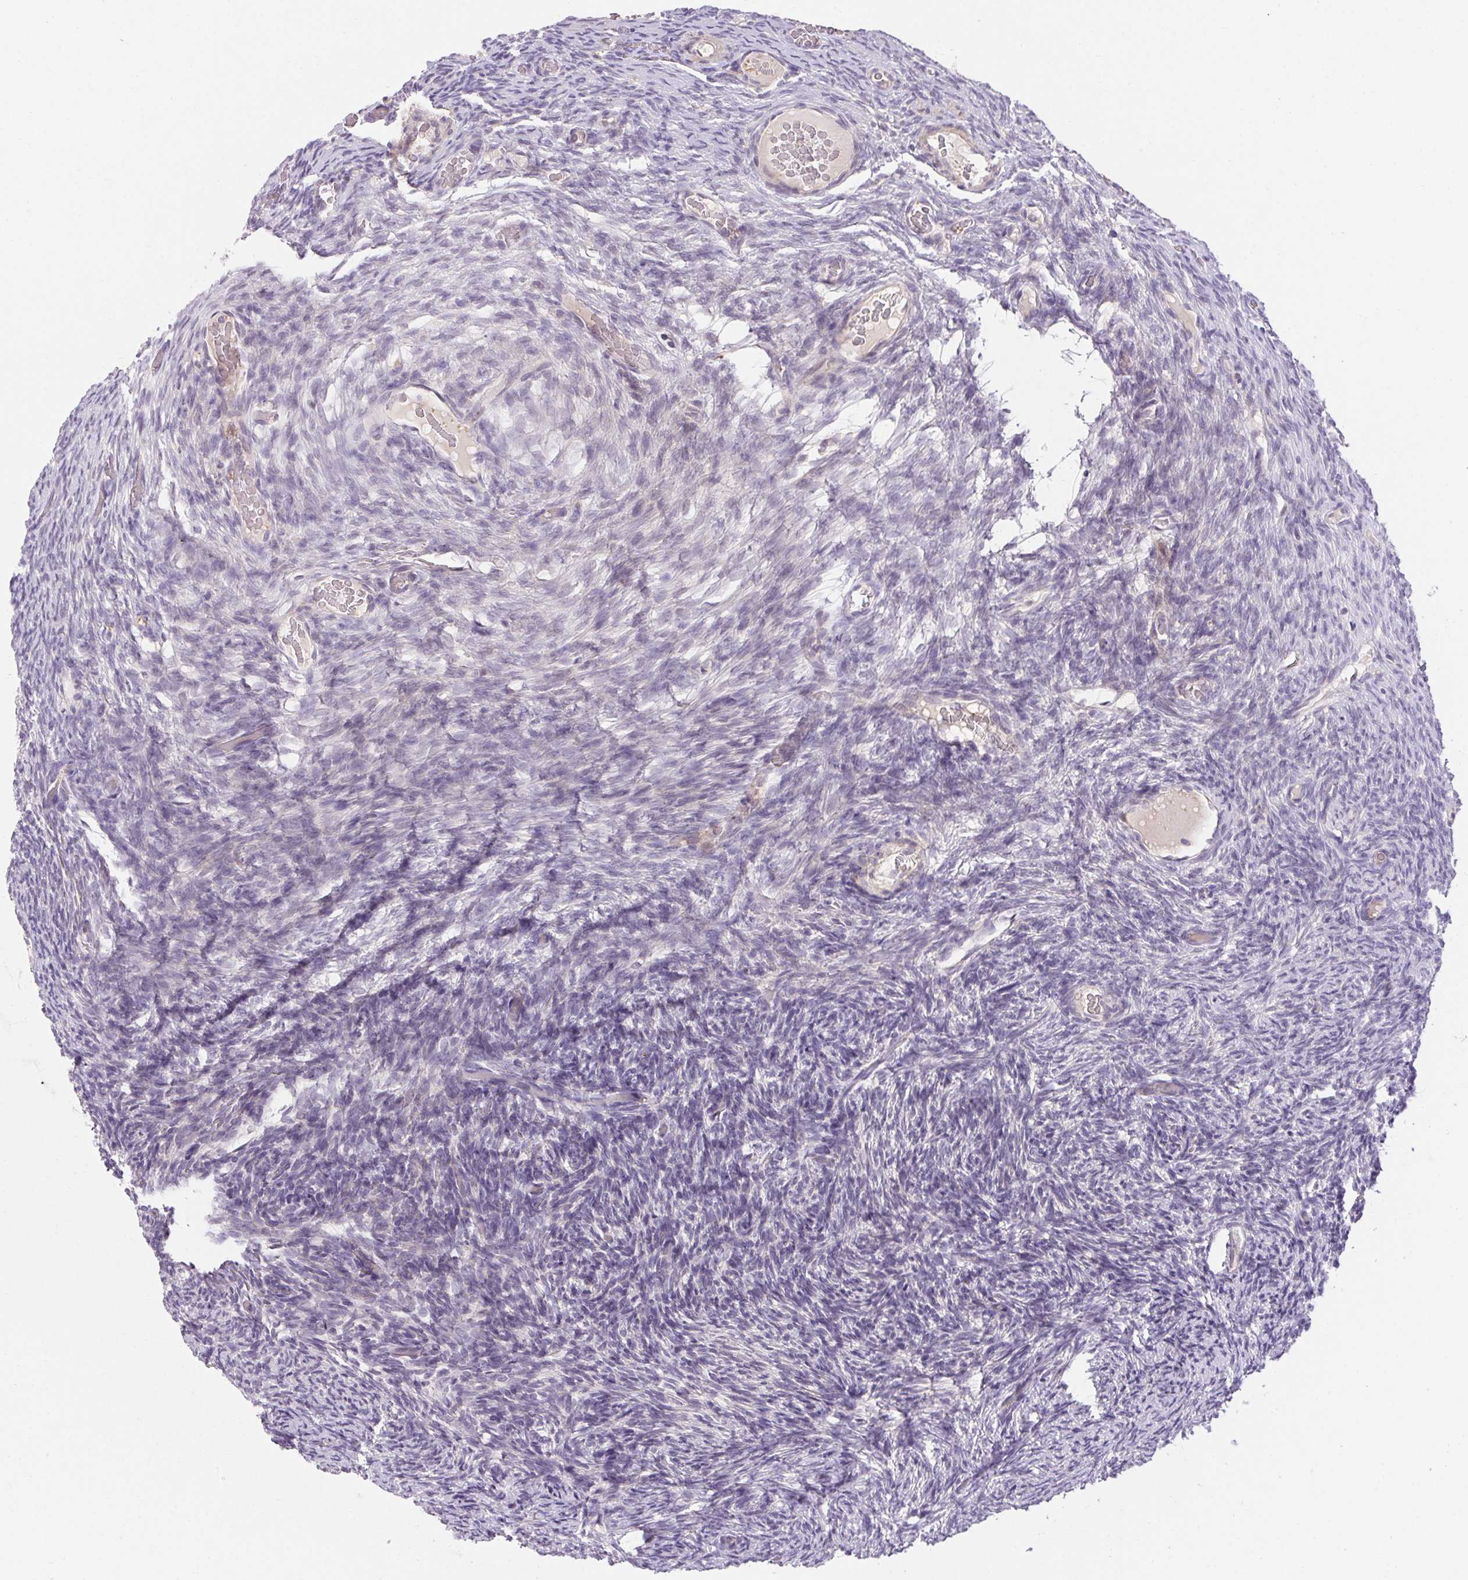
{"staining": {"intensity": "negative", "quantity": "none", "location": "none"}, "tissue": "ovary", "cell_type": "Ovarian stroma cells", "image_type": "normal", "snomed": [{"axis": "morphology", "description": "Normal tissue, NOS"}, {"axis": "topography", "description": "Ovary"}], "caption": "This is an immunohistochemistry histopathology image of normal human ovary. There is no expression in ovarian stroma cells.", "gene": "TMEM52B", "patient": {"sex": "female", "age": 34}}